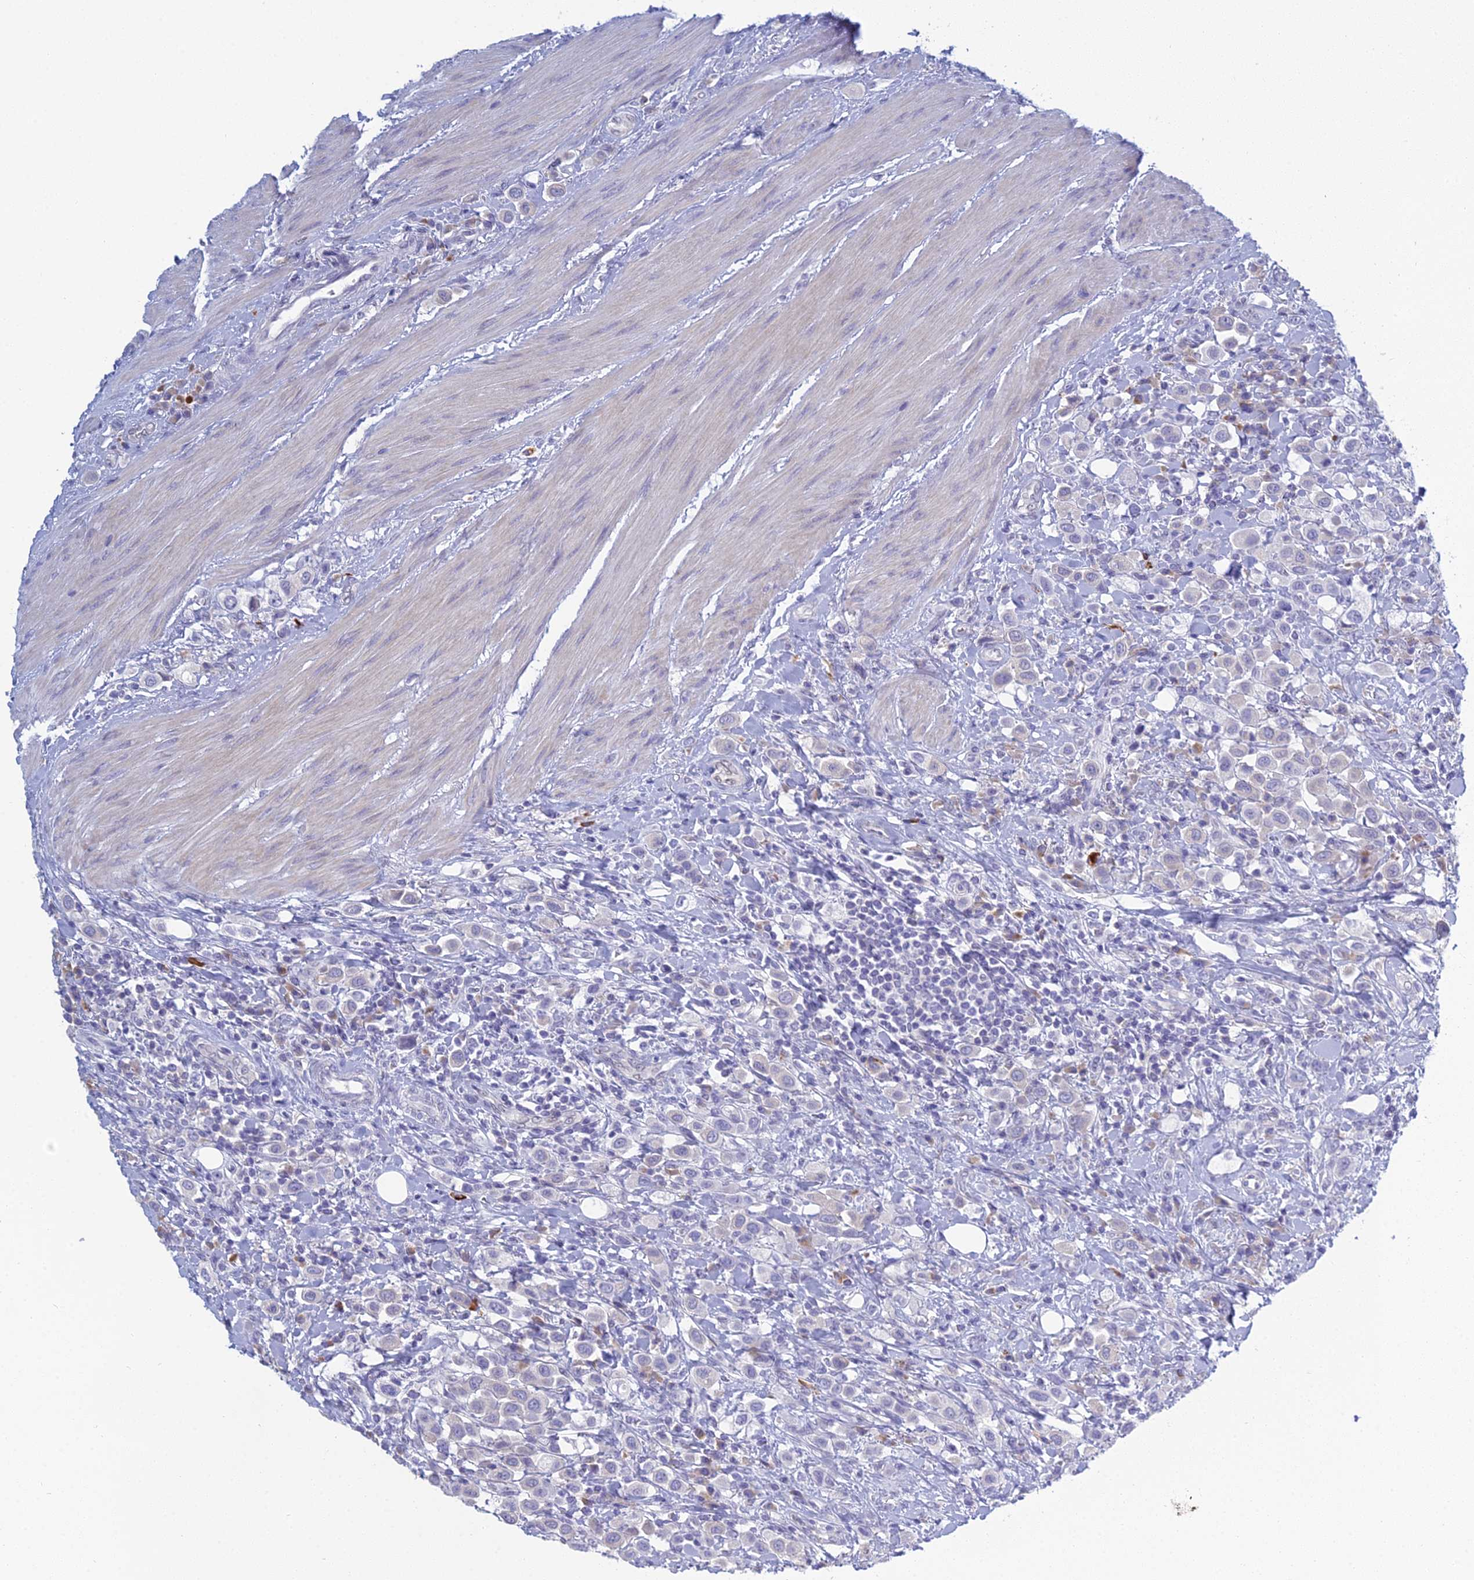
{"staining": {"intensity": "negative", "quantity": "none", "location": "none"}, "tissue": "urothelial cancer", "cell_type": "Tumor cells", "image_type": "cancer", "snomed": [{"axis": "morphology", "description": "Urothelial carcinoma, High grade"}, {"axis": "topography", "description": "Urinary bladder"}], "caption": "A micrograph of human urothelial carcinoma (high-grade) is negative for staining in tumor cells.", "gene": "MUC13", "patient": {"sex": "male", "age": 50}}